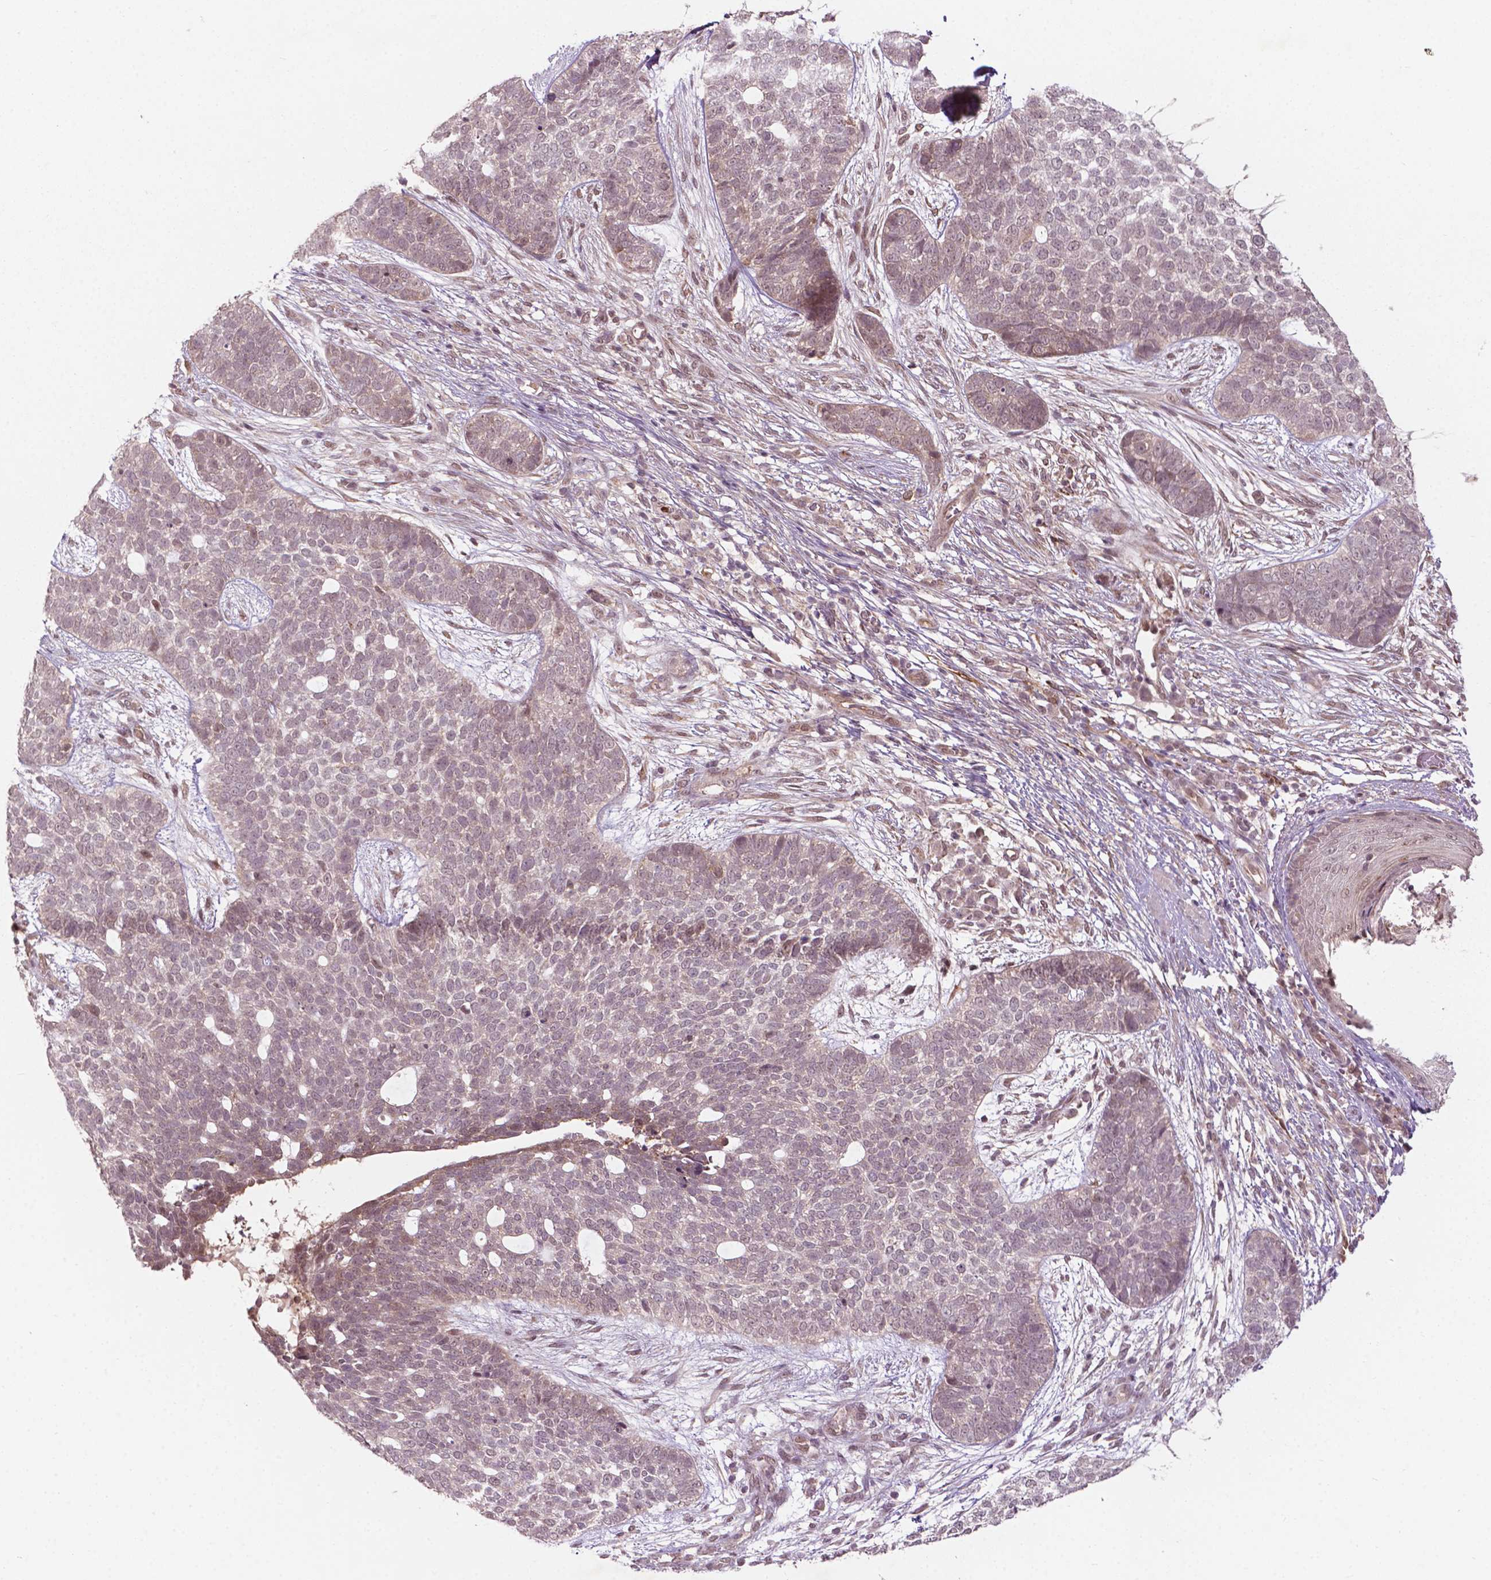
{"staining": {"intensity": "negative", "quantity": "none", "location": "none"}, "tissue": "skin cancer", "cell_type": "Tumor cells", "image_type": "cancer", "snomed": [{"axis": "morphology", "description": "Basal cell carcinoma"}, {"axis": "topography", "description": "Skin"}], "caption": "The micrograph displays no staining of tumor cells in basal cell carcinoma (skin).", "gene": "NFAT5", "patient": {"sex": "female", "age": 69}}